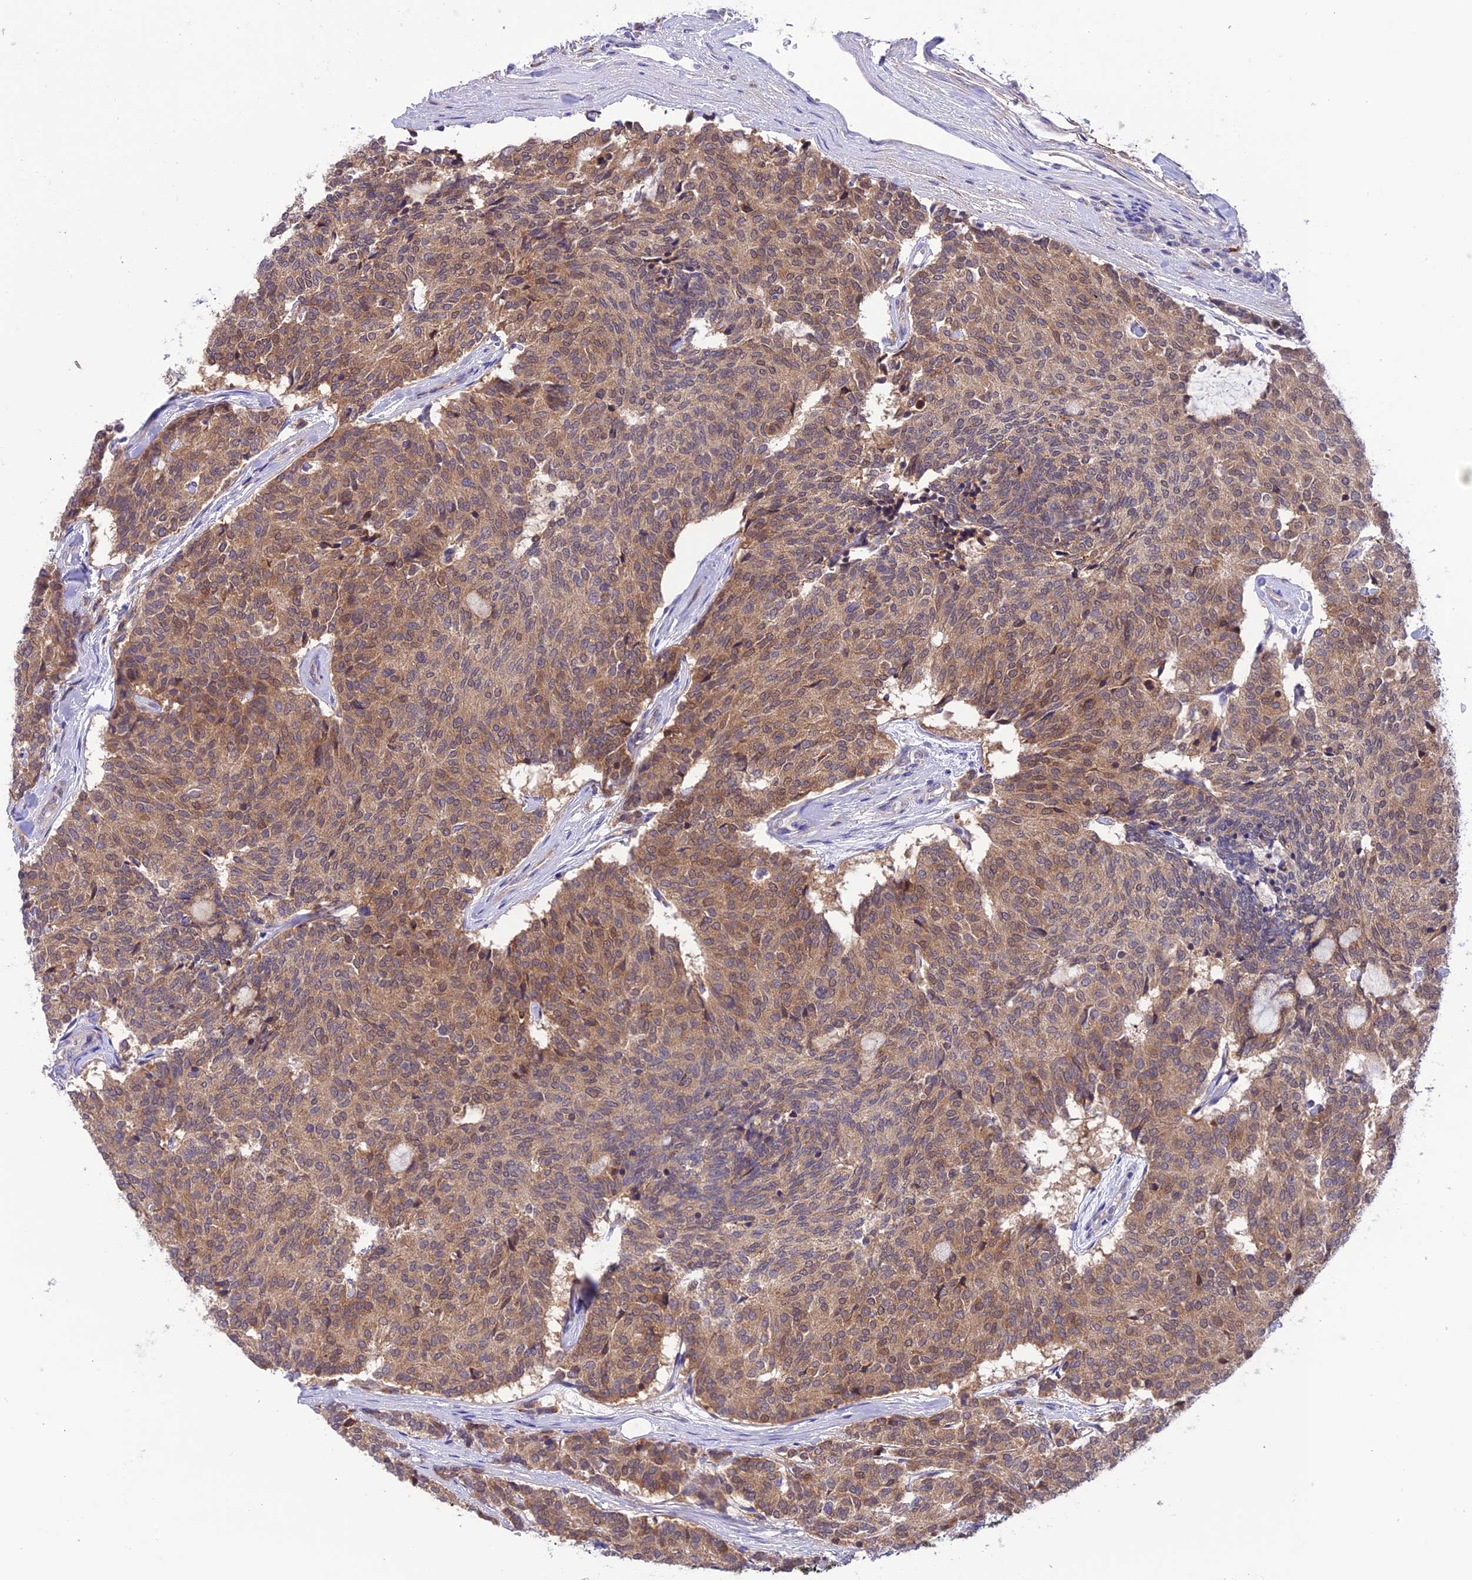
{"staining": {"intensity": "moderate", "quantity": ">75%", "location": "cytoplasmic/membranous"}, "tissue": "carcinoid", "cell_type": "Tumor cells", "image_type": "cancer", "snomed": [{"axis": "morphology", "description": "Carcinoid, malignant, NOS"}, {"axis": "topography", "description": "Pancreas"}], "caption": "The photomicrograph shows immunohistochemical staining of carcinoid (malignant). There is moderate cytoplasmic/membranous staining is identified in approximately >75% of tumor cells. The staining was performed using DAB to visualize the protein expression in brown, while the nuclei were stained in blue with hematoxylin (Magnification: 20x).", "gene": "RNF126", "patient": {"sex": "female", "age": 54}}